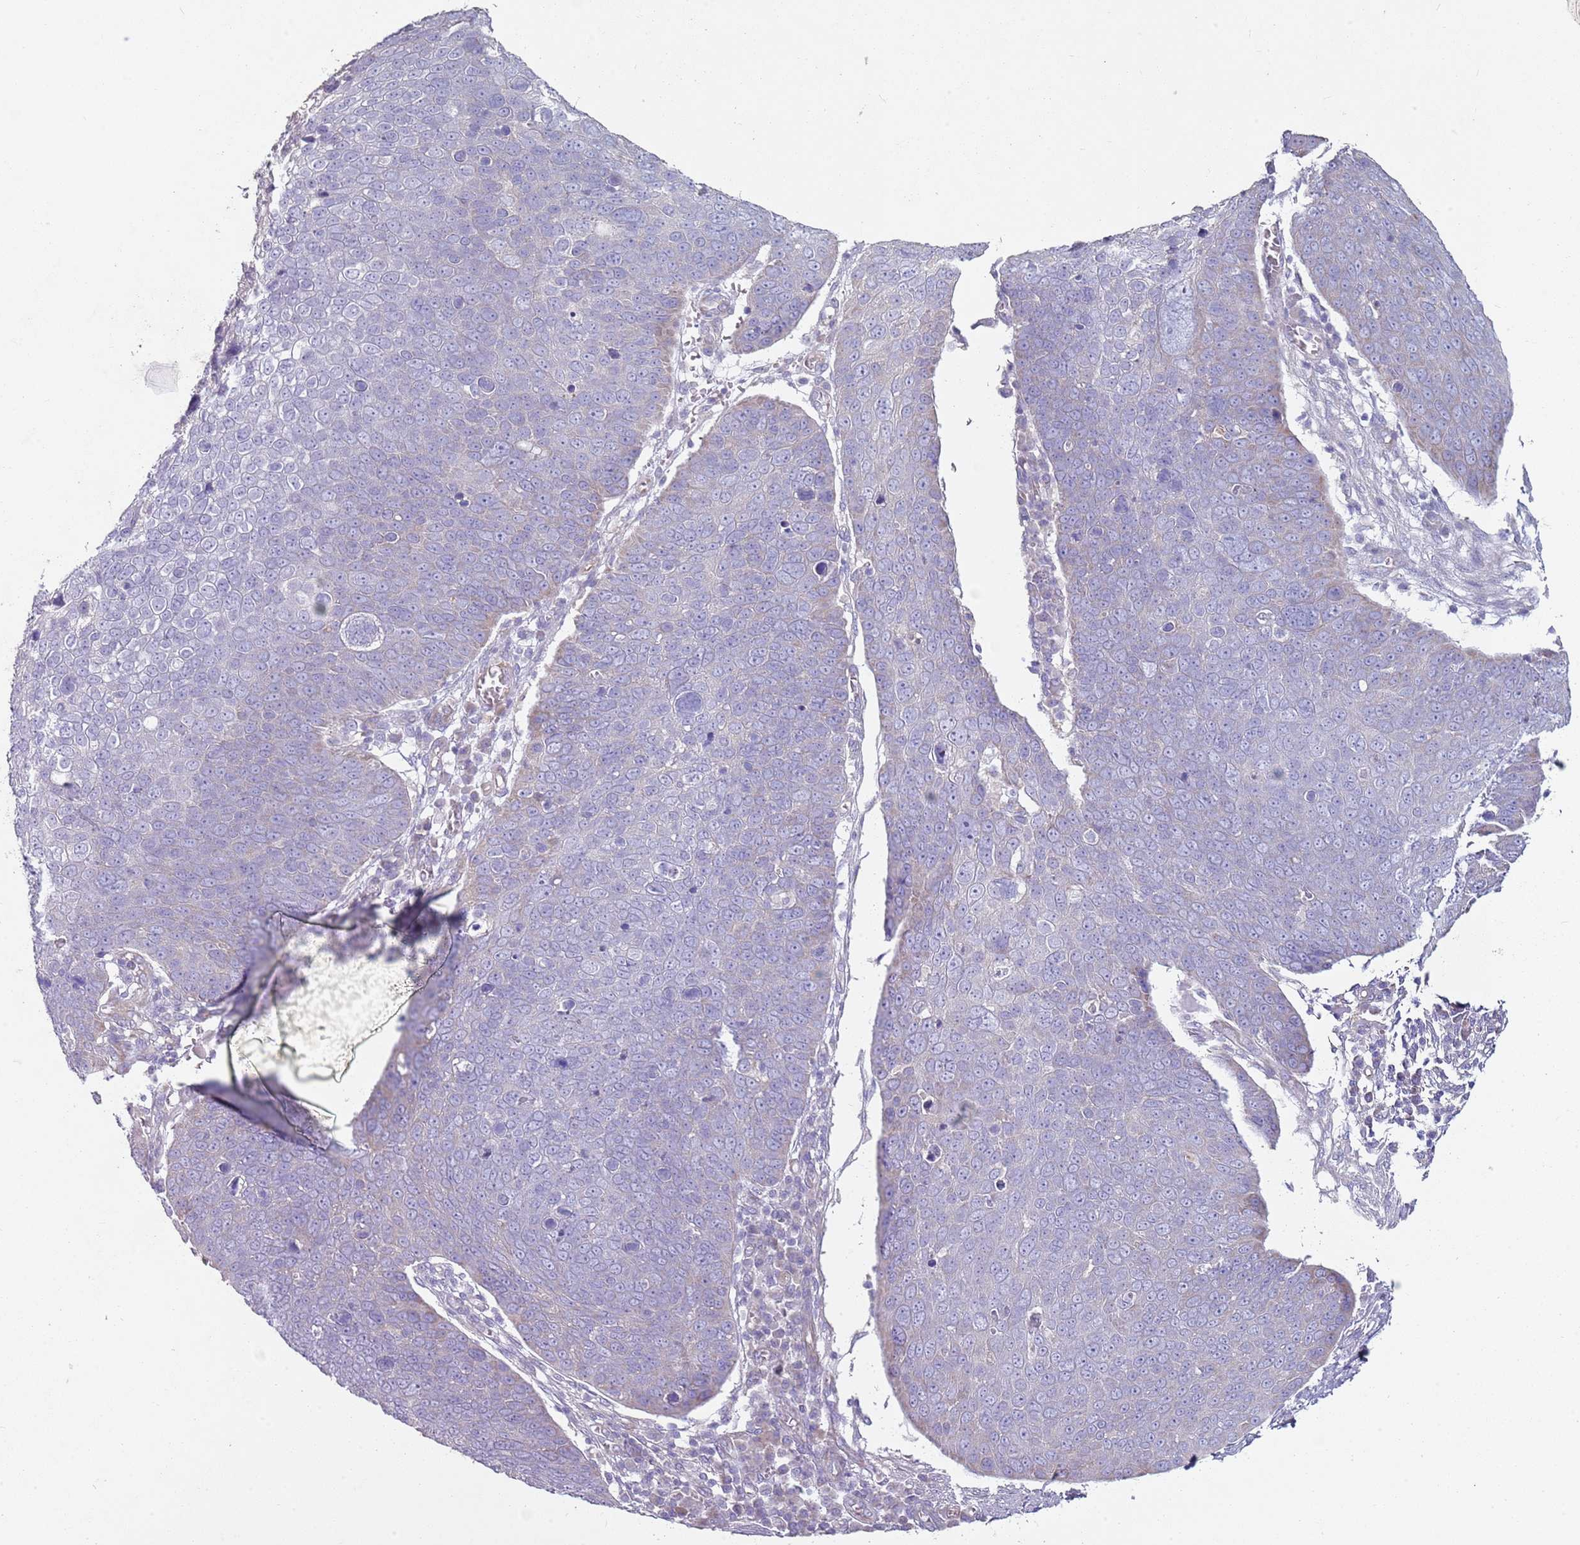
{"staining": {"intensity": "negative", "quantity": "none", "location": "none"}, "tissue": "skin cancer", "cell_type": "Tumor cells", "image_type": "cancer", "snomed": [{"axis": "morphology", "description": "Squamous cell carcinoma, NOS"}, {"axis": "topography", "description": "Skin"}], "caption": "A photomicrograph of human skin squamous cell carcinoma is negative for staining in tumor cells. (Brightfield microscopy of DAB immunohistochemistry at high magnification).", "gene": "ZNF583", "patient": {"sex": "male", "age": 71}}